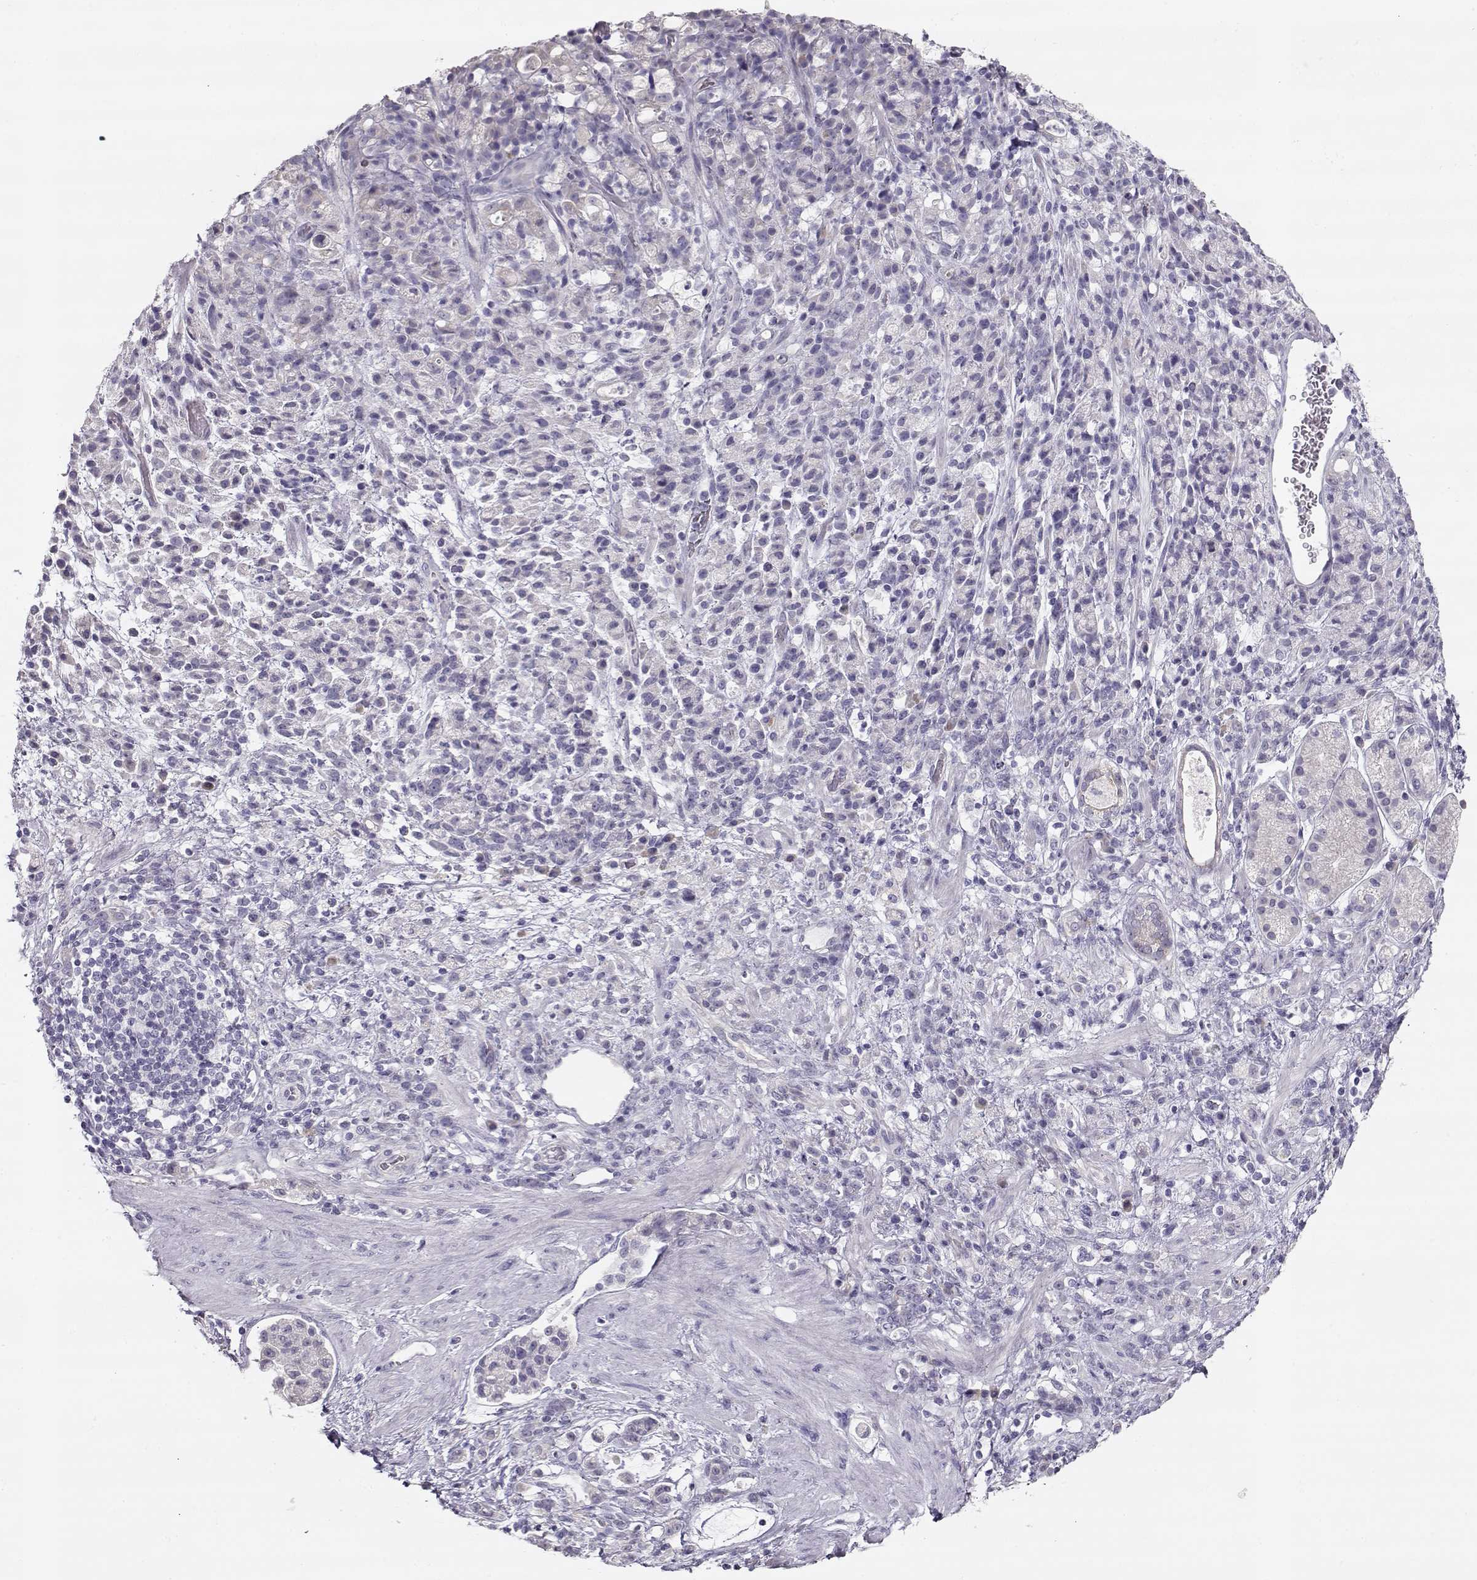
{"staining": {"intensity": "negative", "quantity": "none", "location": "none"}, "tissue": "stomach cancer", "cell_type": "Tumor cells", "image_type": "cancer", "snomed": [{"axis": "morphology", "description": "Adenocarcinoma, NOS"}, {"axis": "topography", "description": "Stomach"}], "caption": "Tumor cells show no significant protein staining in stomach adenocarcinoma.", "gene": "GLIPR1L2", "patient": {"sex": "female", "age": 60}}